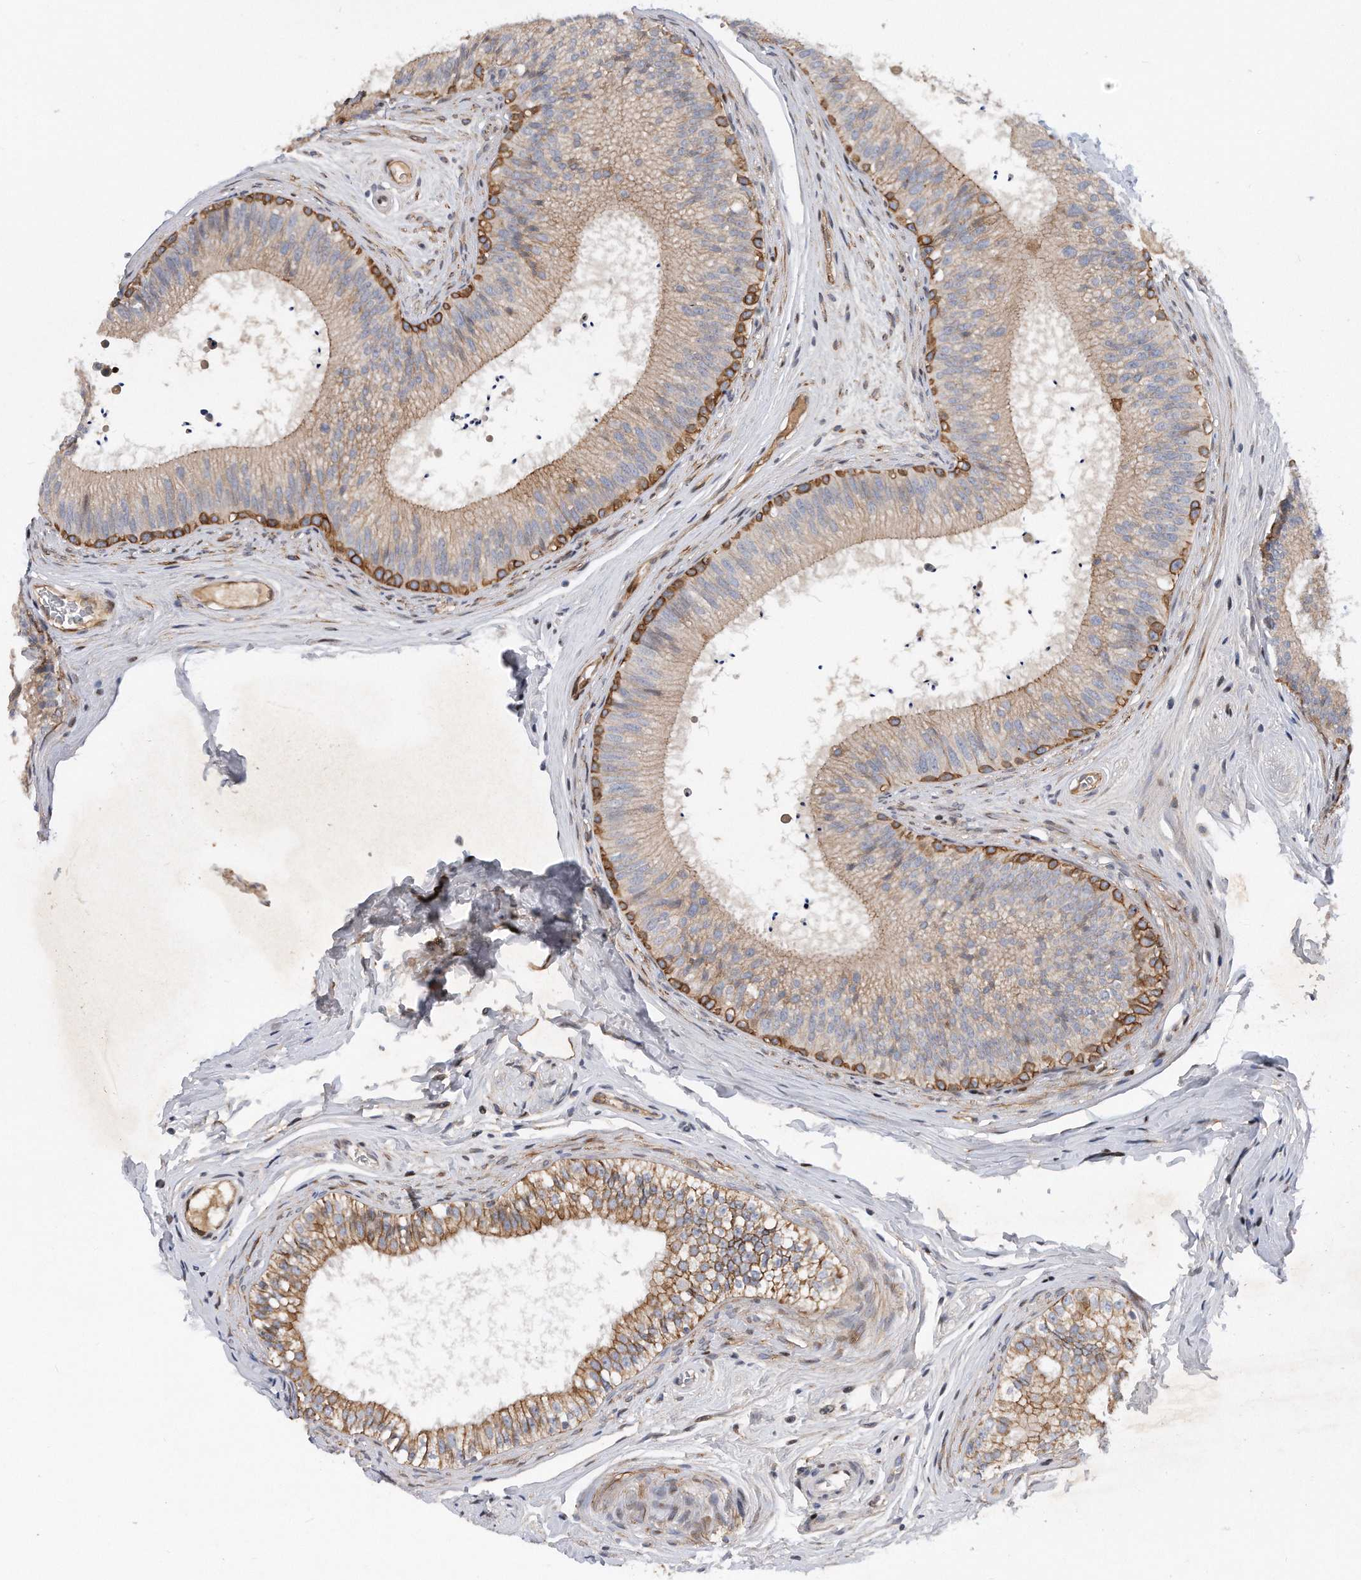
{"staining": {"intensity": "moderate", "quantity": "<25%", "location": "cytoplasmic/membranous"}, "tissue": "epididymis", "cell_type": "Glandular cells", "image_type": "normal", "snomed": [{"axis": "morphology", "description": "Normal tissue, NOS"}, {"axis": "topography", "description": "Epididymis"}], "caption": "Epididymis stained with IHC demonstrates moderate cytoplasmic/membranous staining in approximately <25% of glandular cells.", "gene": "CDH12", "patient": {"sex": "male", "age": 29}}